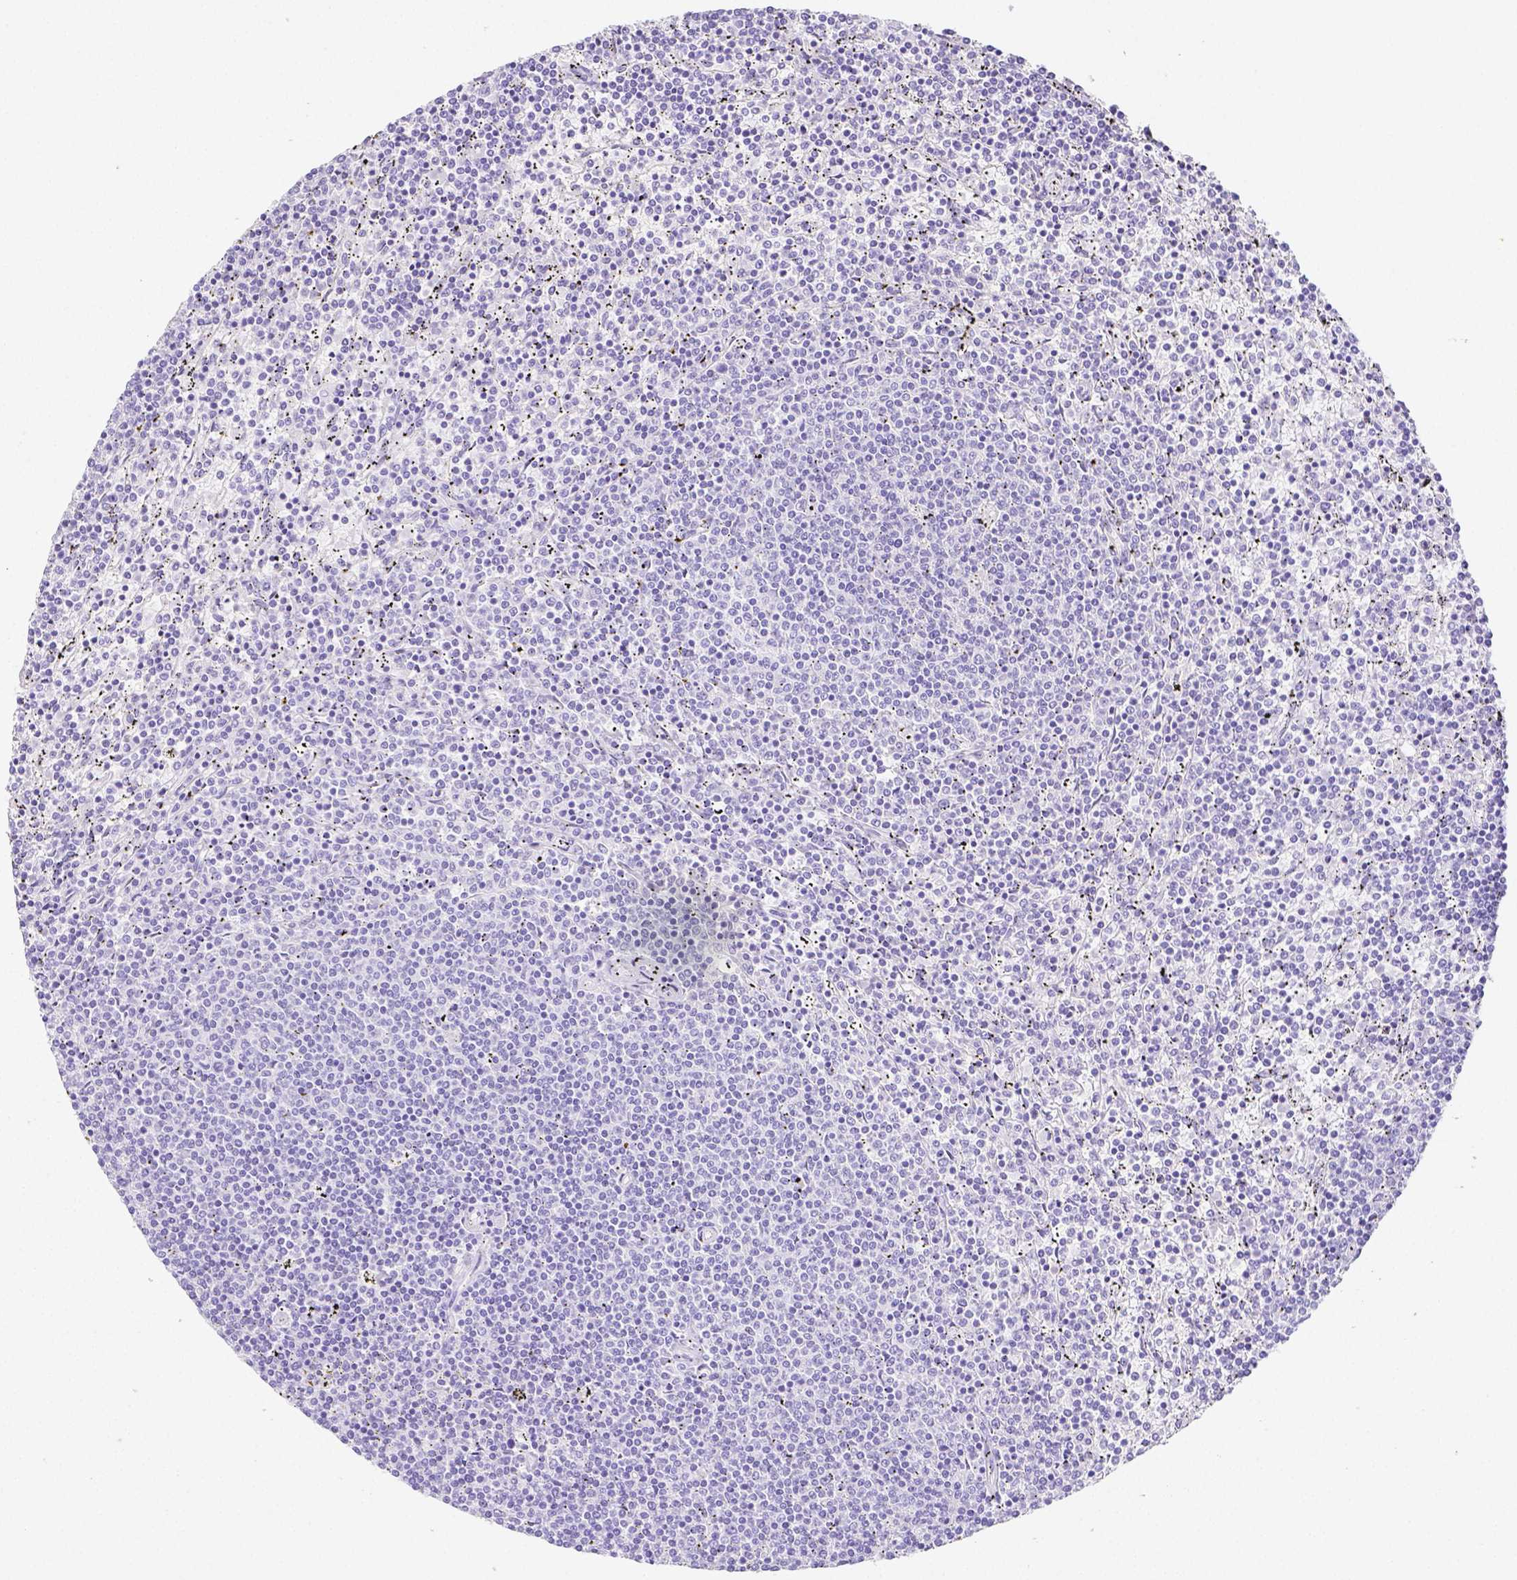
{"staining": {"intensity": "negative", "quantity": "none", "location": "none"}, "tissue": "lymphoma", "cell_type": "Tumor cells", "image_type": "cancer", "snomed": [{"axis": "morphology", "description": "Malignant lymphoma, non-Hodgkin's type, Low grade"}, {"axis": "topography", "description": "Spleen"}], "caption": "Malignant lymphoma, non-Hodgkin's type (low-grade) stained for a protein using immunohistochemistry displays no staining tumor cells.", "gene": "ARHGAP36", "patient": {"sex": "female", "age": 50}}